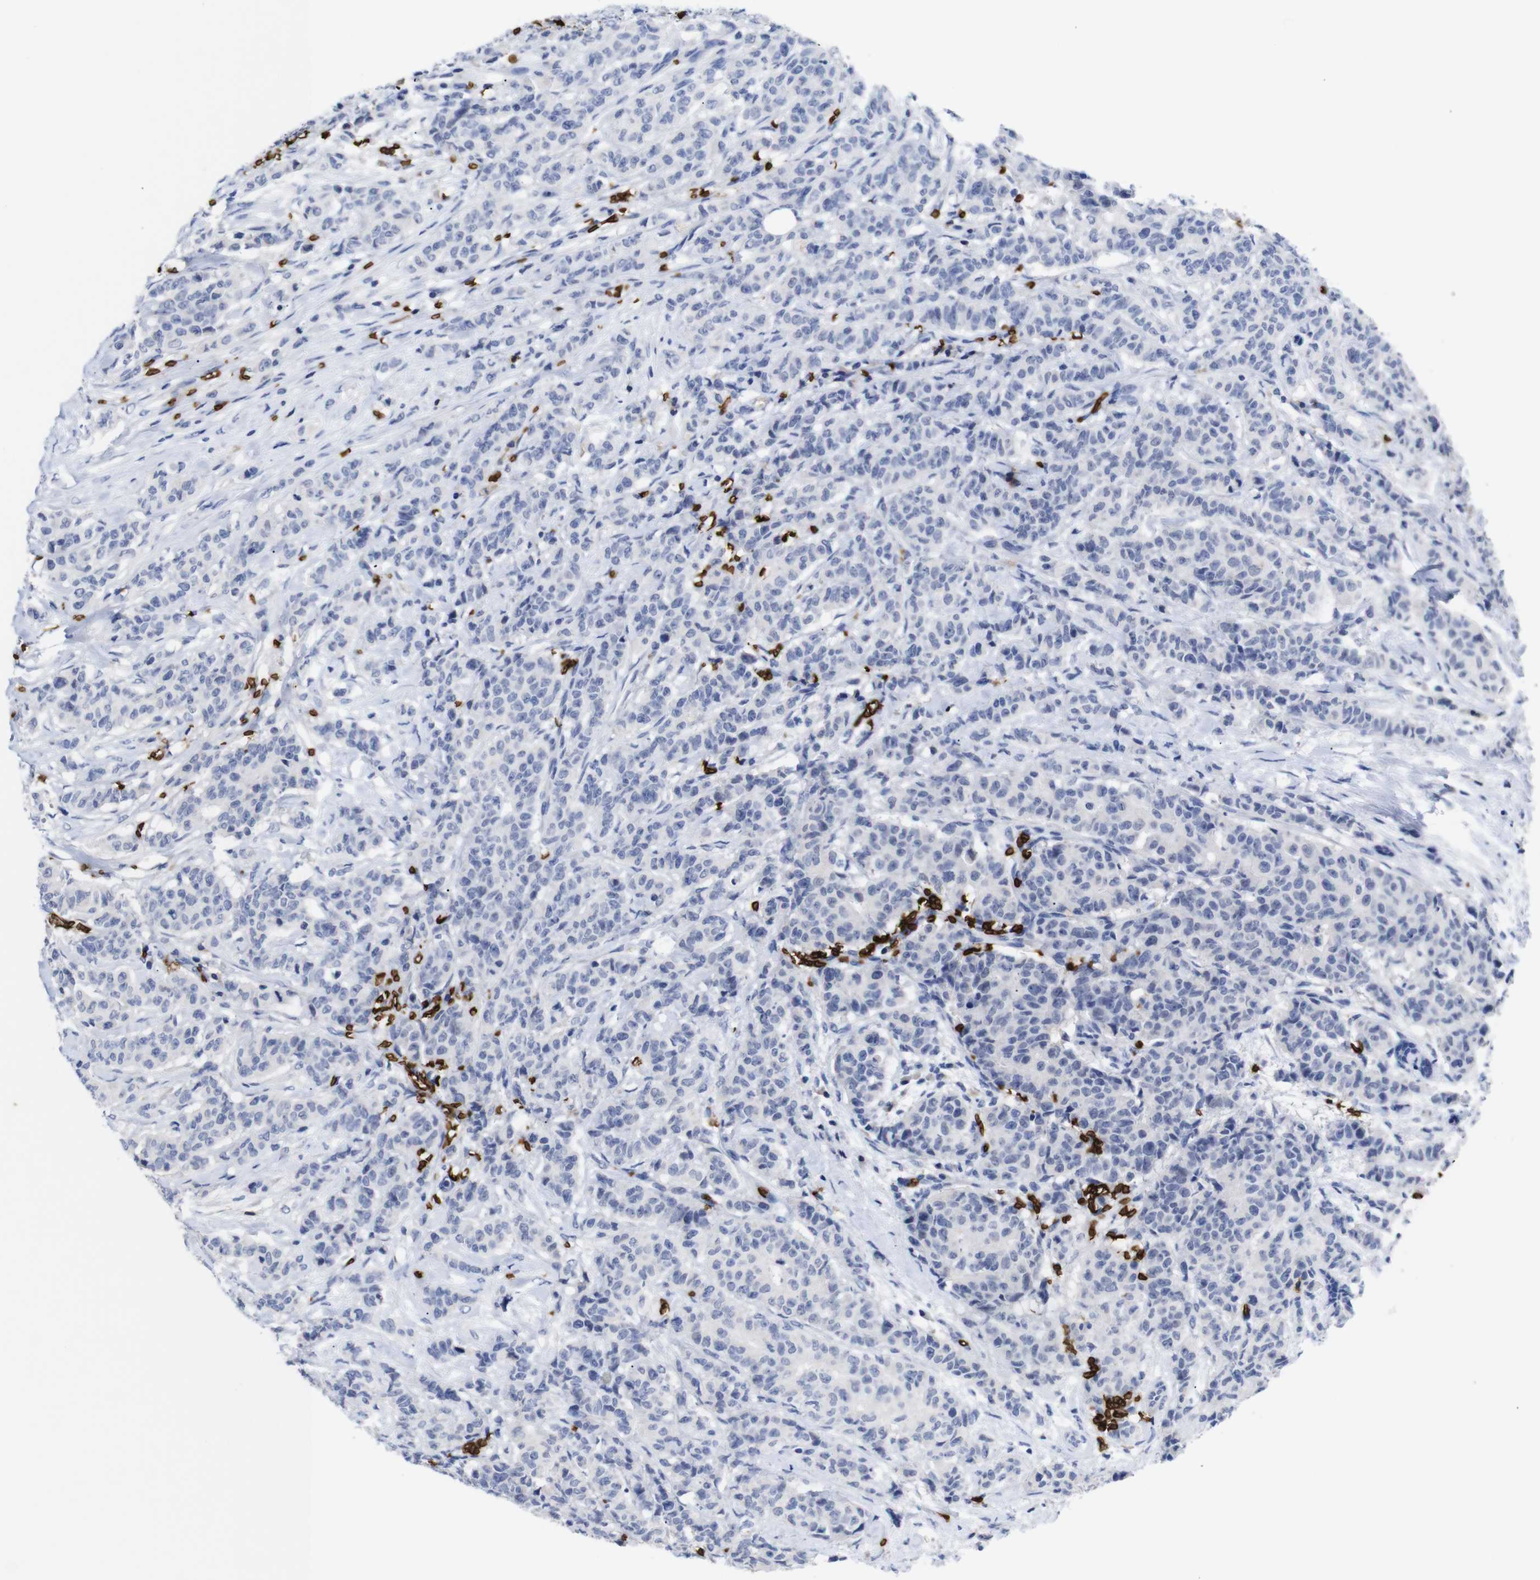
{"staining": {"intensity": "negative", "quantity": "none", "location": "none"}, "tissue": "breast cancer", "cell_type": "Tumor cells", "image_type": "cancer", "snomed": [{"axis": "morphology", "description": "Normal tissue, NOS"}, {"axis": "morphology", "description": "Duct carcinoma"}, {"axis": "topography", "description": "Breast"}], "caption": "High magnification brightfield microscopy of infiltrating ductal carcinoma (breast) stained with DAB (brown) and counterstained with hematoxylin (blue): tumor cells show no significant staining.", "gene": "S1PR2", "patient": {"sex": "female", "age": 40}}